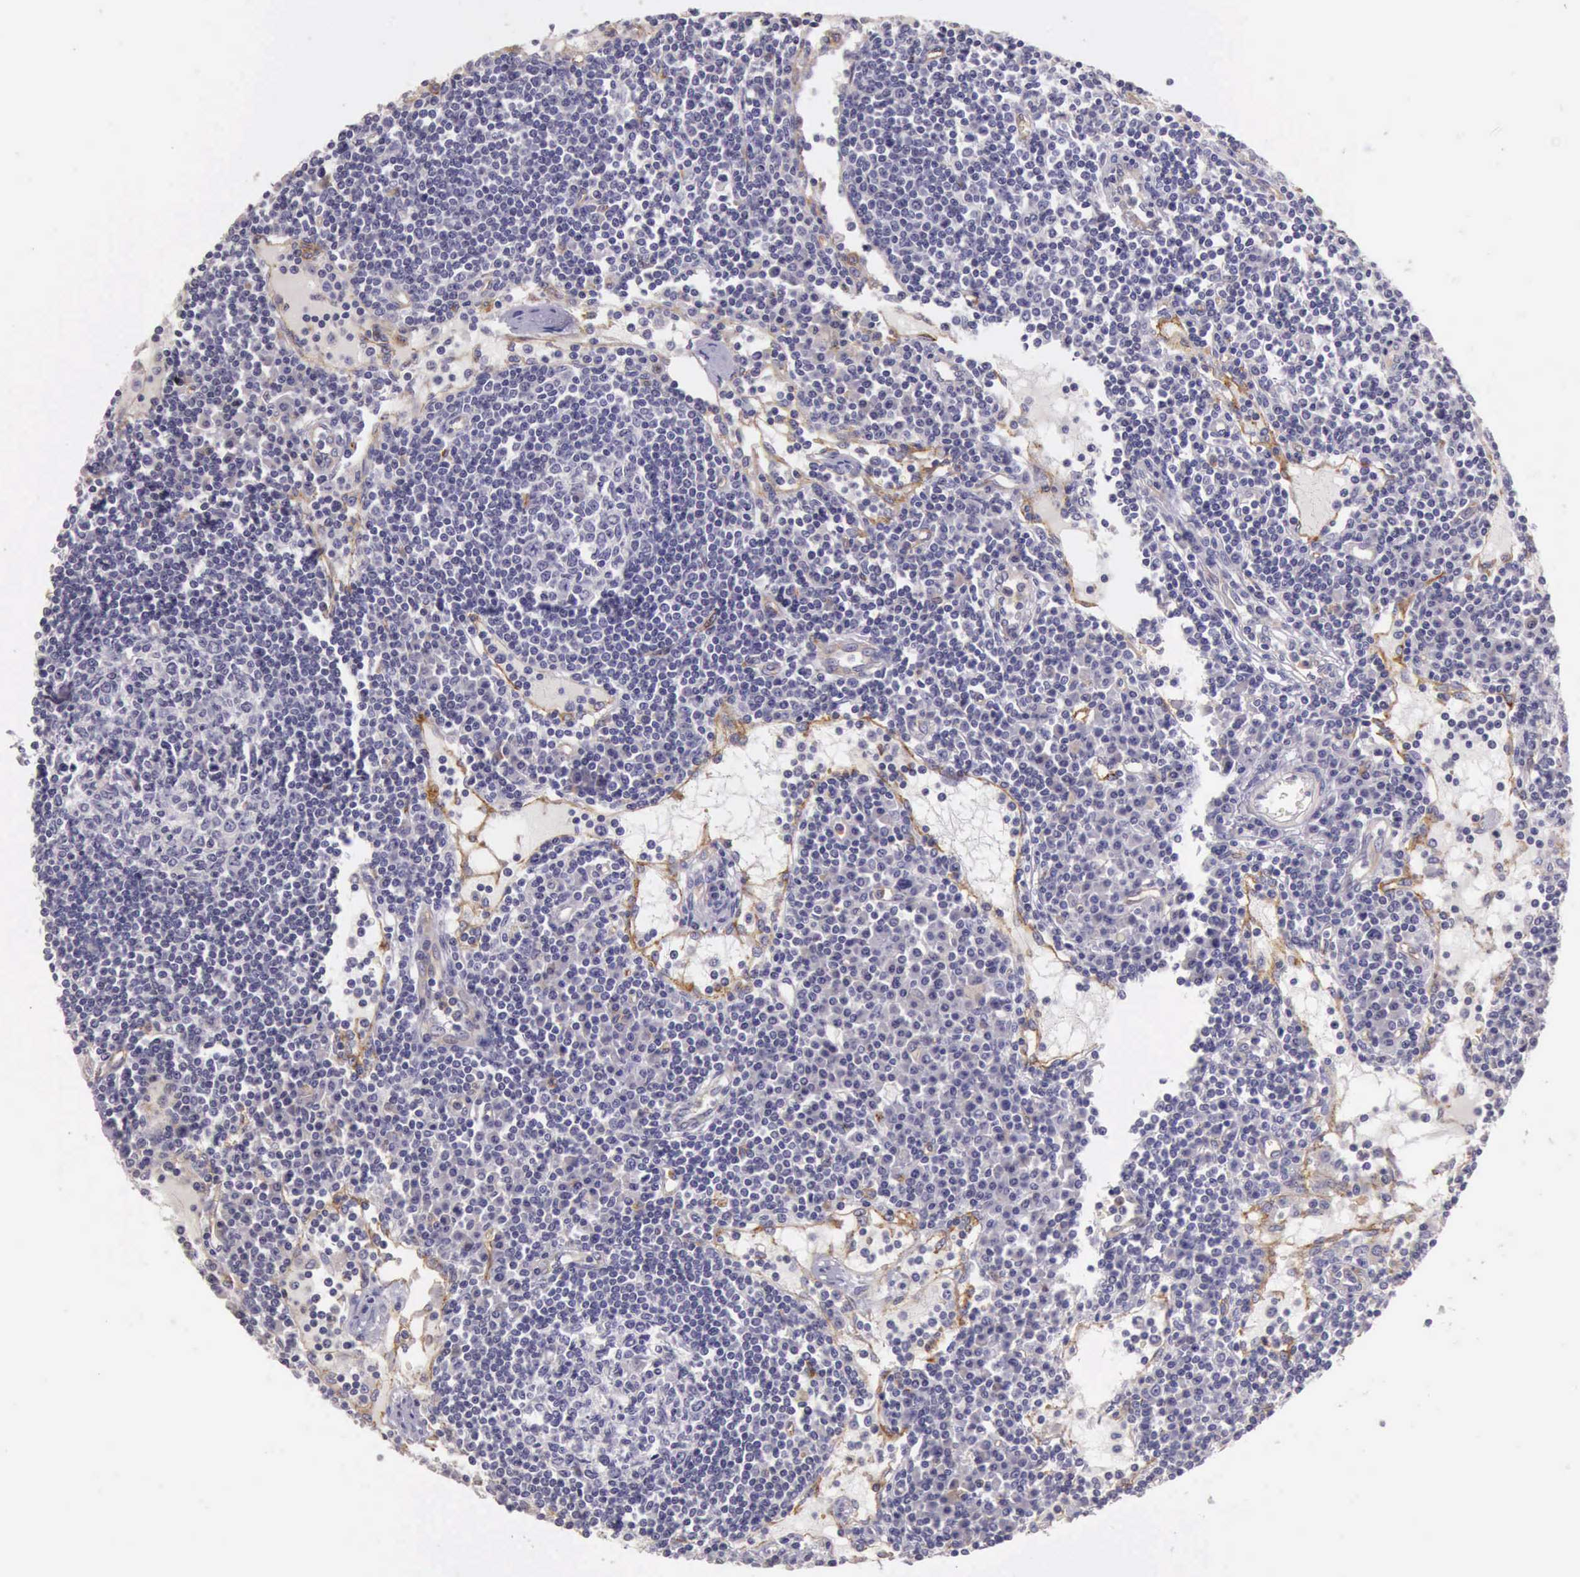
{"staining": {"intensity": "negative", "quantity": "none", "location": "none"}, "tissue": "lymph node", "cell_type": "Germinal center cells", "image_type": "normal", "snomed": [{"axis": "morphology", "description": "Normal tissue, NOS"}, {"axis": "topography", "description": "Lymph node"}], "caption": "The micrograph shows no significant expression in germinal center cells of lymph node.", "gene": "TCEANC", "patient": {"sex": "female", "age": 62}}